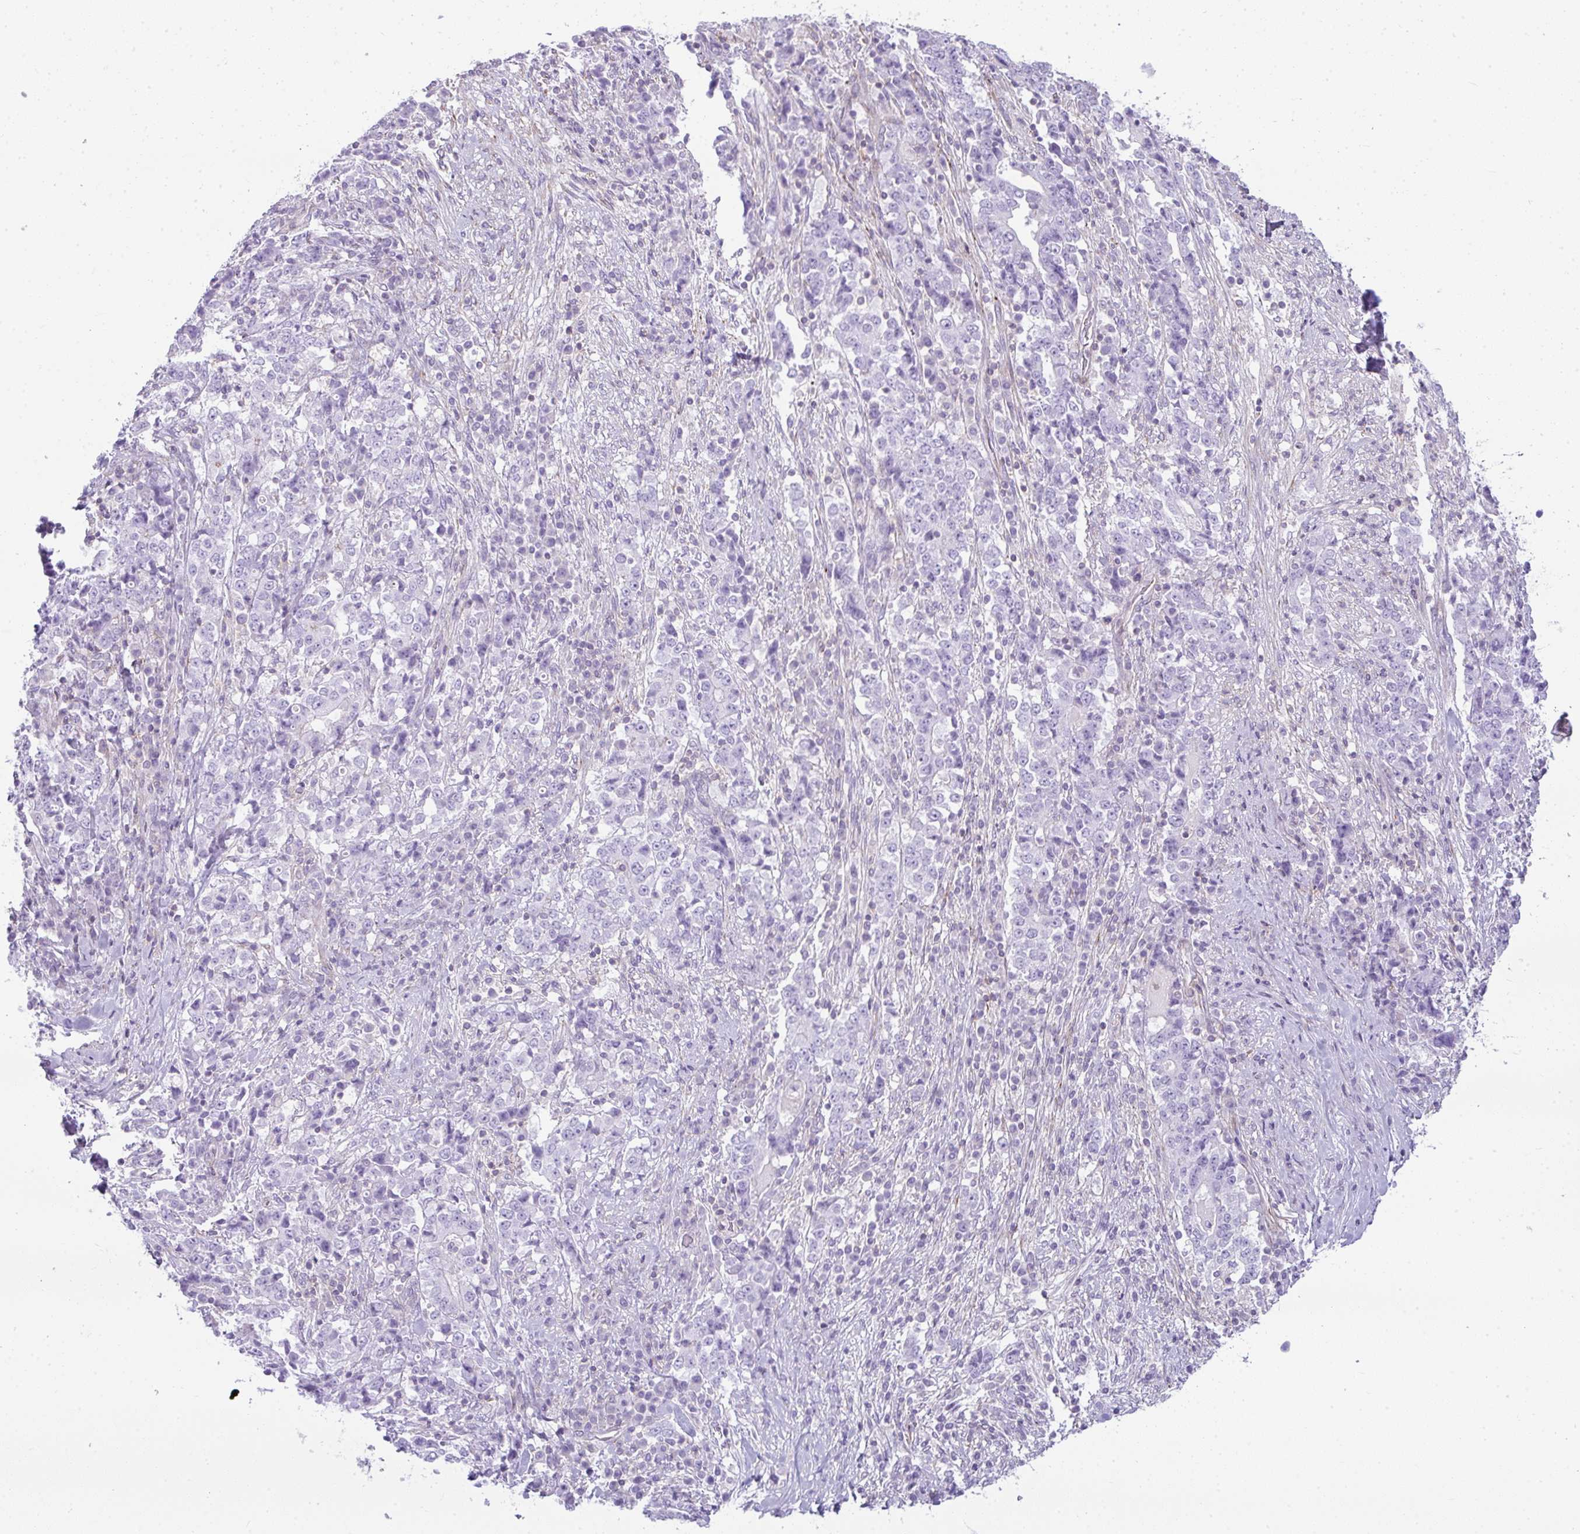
{"staining": {"intensity": "negative", "quantity": "none", "location": "none"}, "tissue": "stomach cancer", "cell_type": "Tumor cells", "image_type": "cancer", "snomed": [{"axis": "morphology", "description": "Normal tissue, NOS"}, {"axis": "morphology", "description": "Adenocarcinoma, NOS"}, {"axis": "topography", "description": "Stomach, upper"}, {"axis": "topography", "description": "Stomach"}], "caption": "Immunohistochemical staining of adenocarcinoma (stomach) demonstrates no significant expression in tumor cells.", "gene": "CDRT15", "patient": {"sex": "male", "age": 59}}